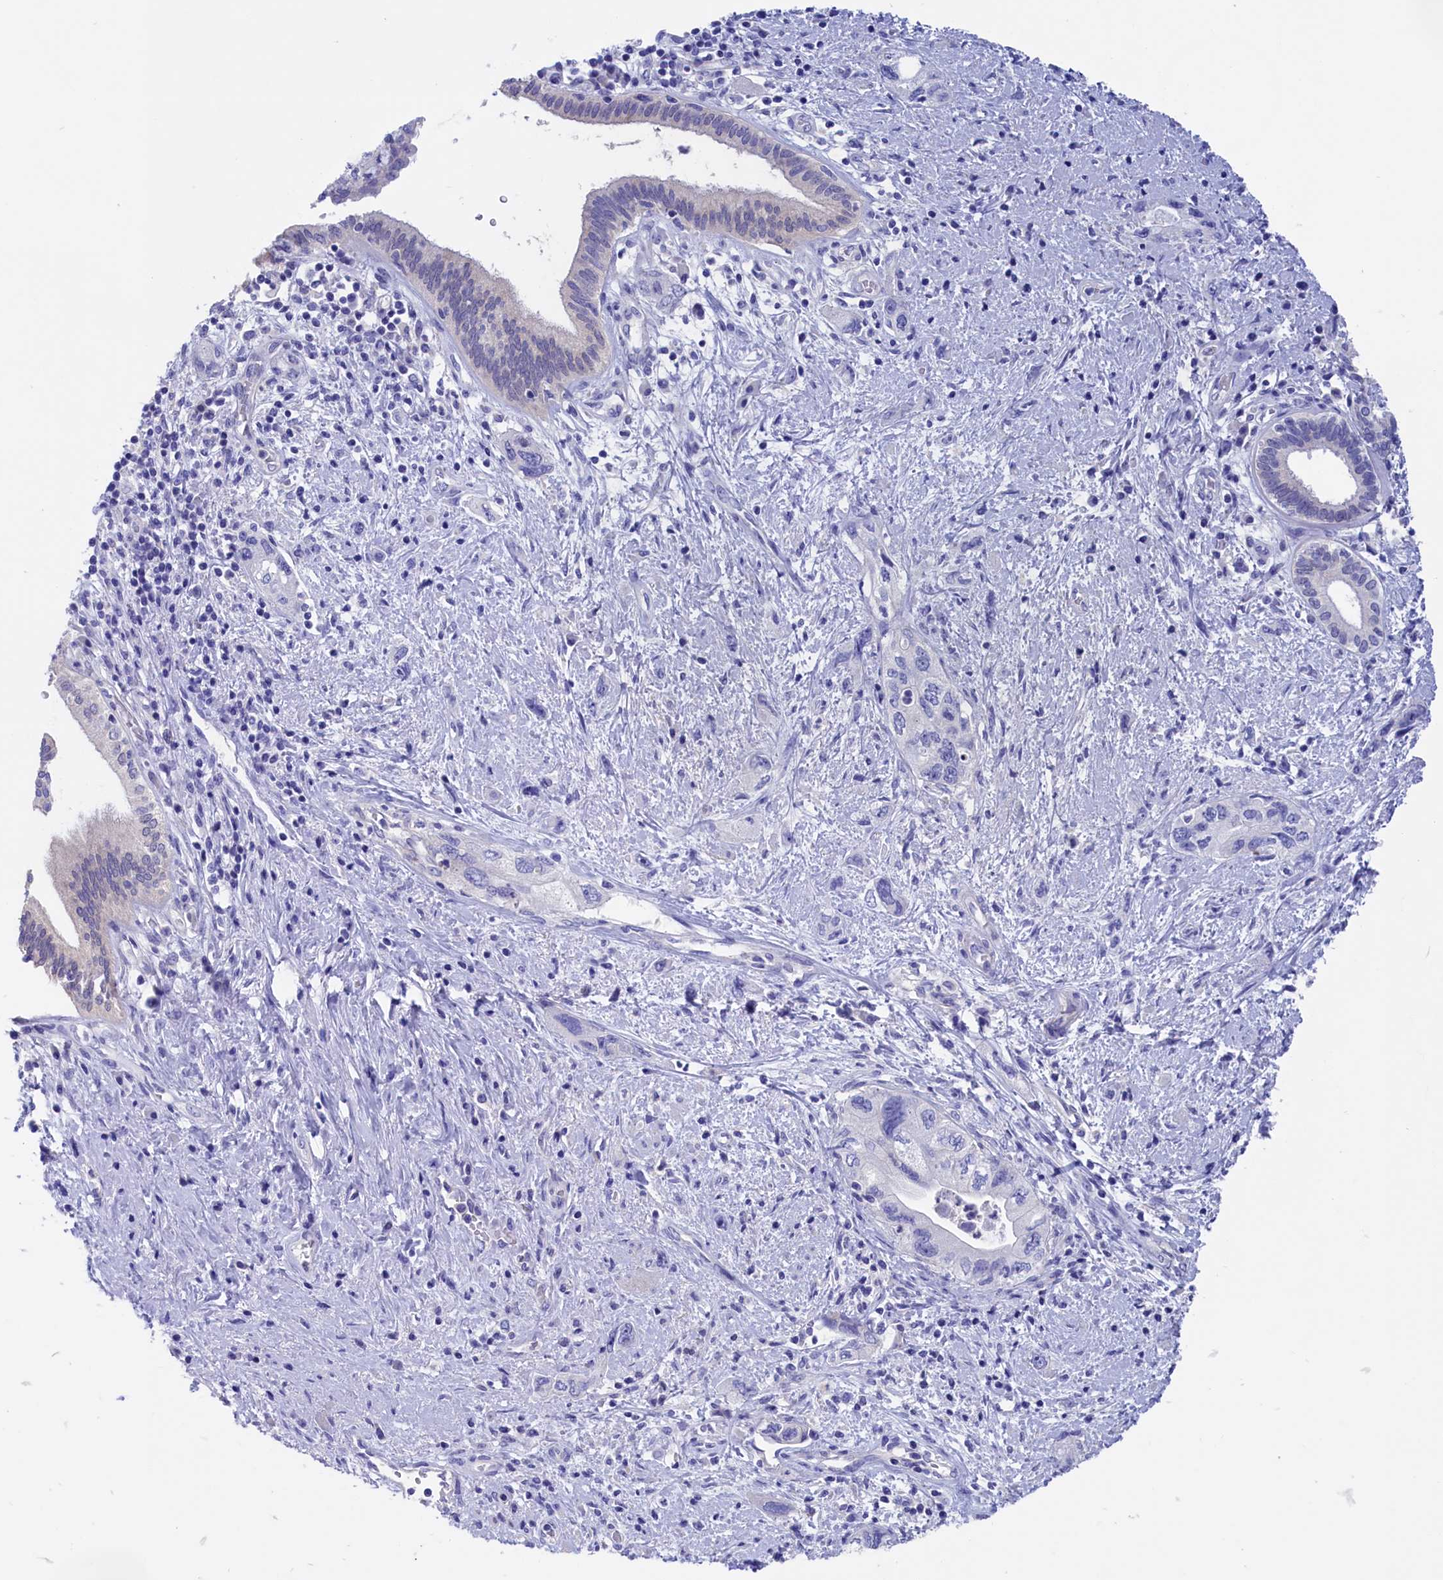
{"staining": {"intensity": "negative", "quantity": "none", "location": "none"}, "tissue": "pancreatic cancer", "cell_type": "Tumor cells", "image_type": "cancer", "snomed": [{"axis": "morphology", "description": "Adenocarcinoma, NOS"}, {"axis": "topography", "description": "Pancreas"}], "caption": "Tumor cells show no significant protein expression in adenocarcinoma (pancreatic).", "gene": "VPS35L", "patient": {"sex": "female", "age": 73}}